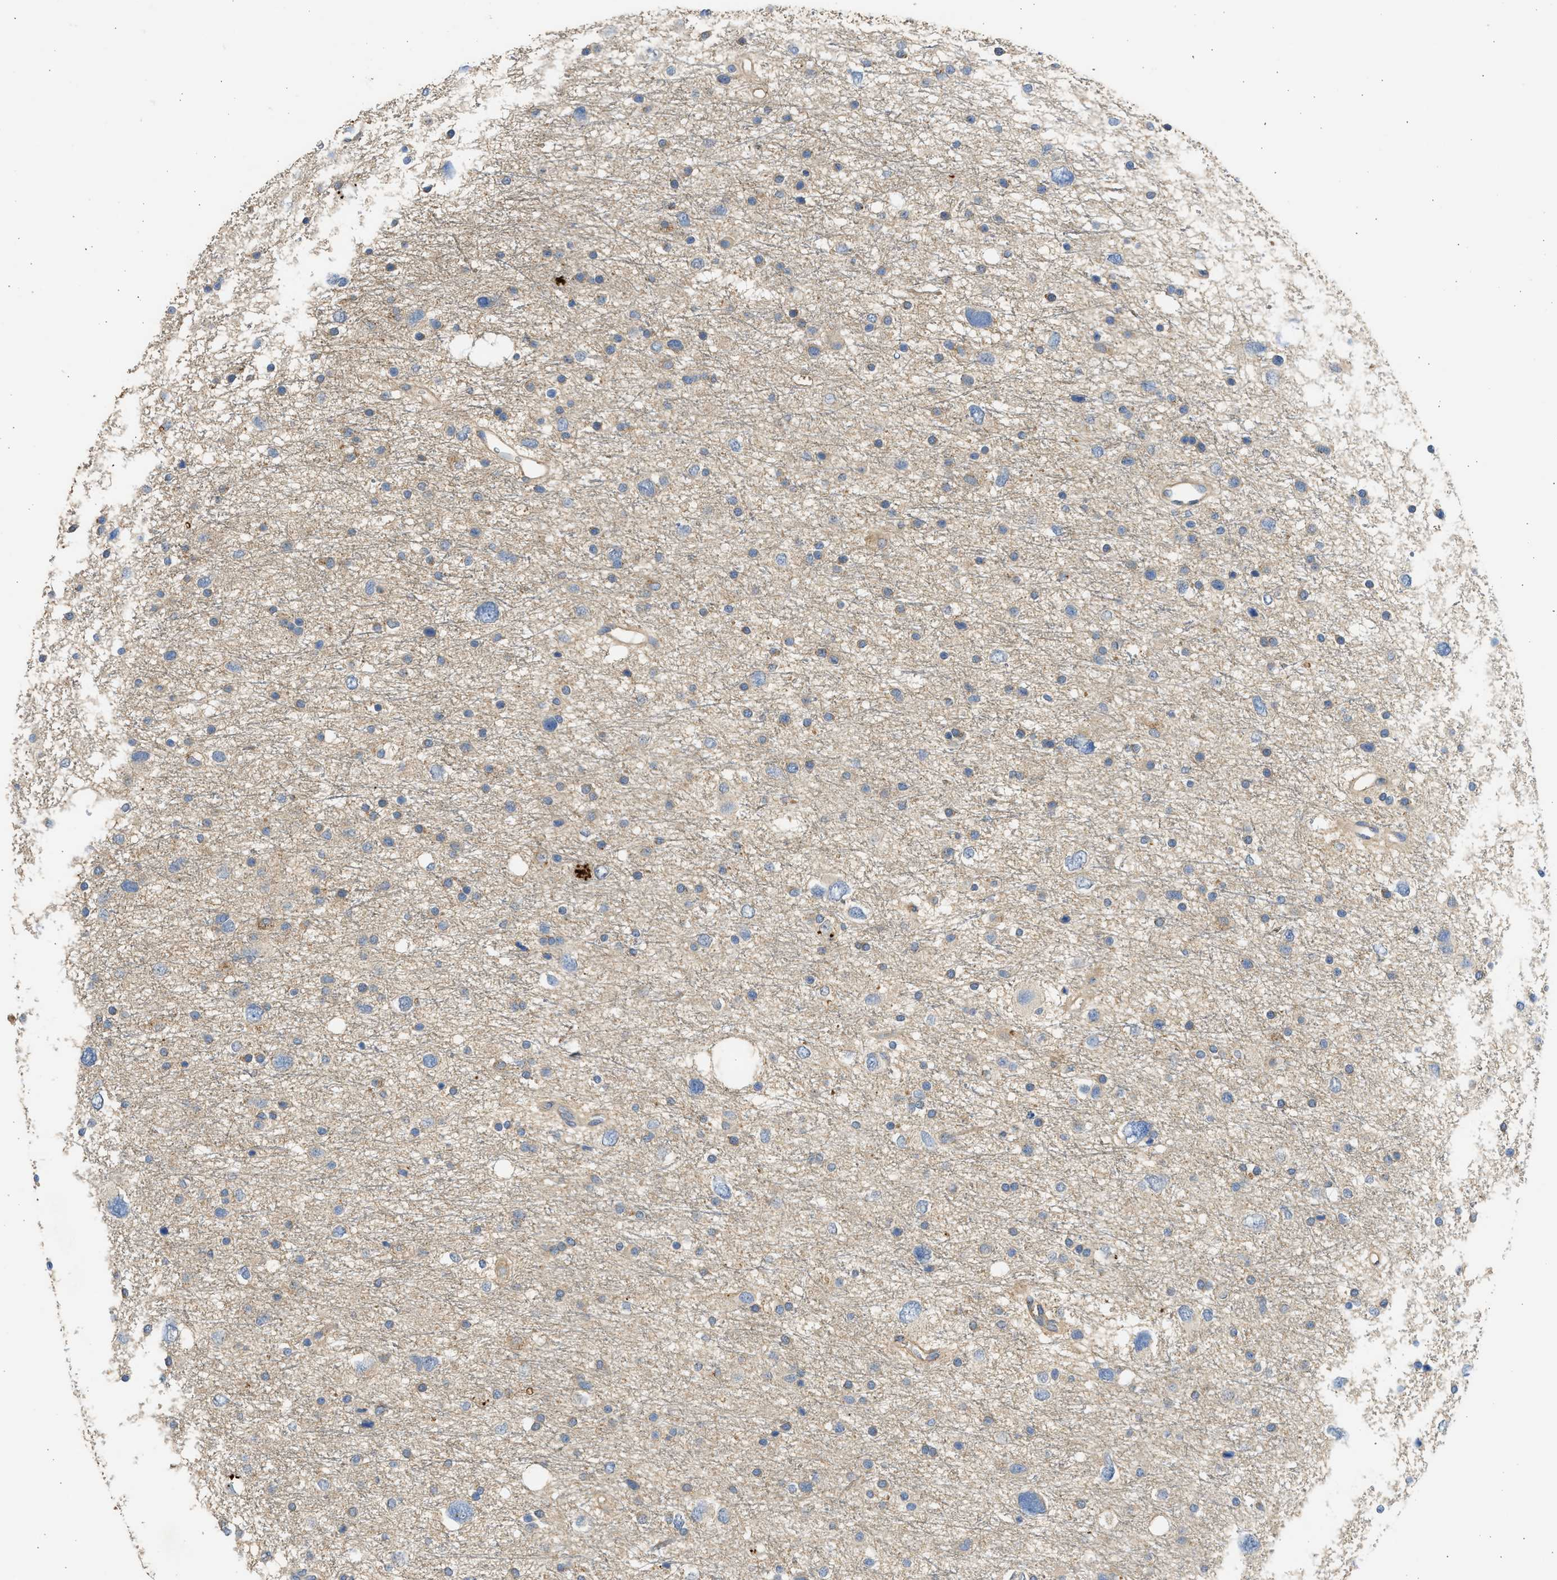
{"staining": {"intensity": "weak", "quantity": "25%-75%", "location": "cytoplasmic/membranous"}, "tissue": "glioma", "cell_type": "Tumor cells", "image_type": "cancer", "snomed": [{"axis": "morphology", "description": "Glioma, malignant, Low grade"}, {"axis": "topography", "description": "Brain"}], "caption": "Brown immunohistochemical staining in low-grade glioma (malignant) displays weak cytoplasmic/membranous expression in about 25%-75% of tumor cells.", "gene": "CSRNP2", "patient": {"sex": "female", "age": 37}}